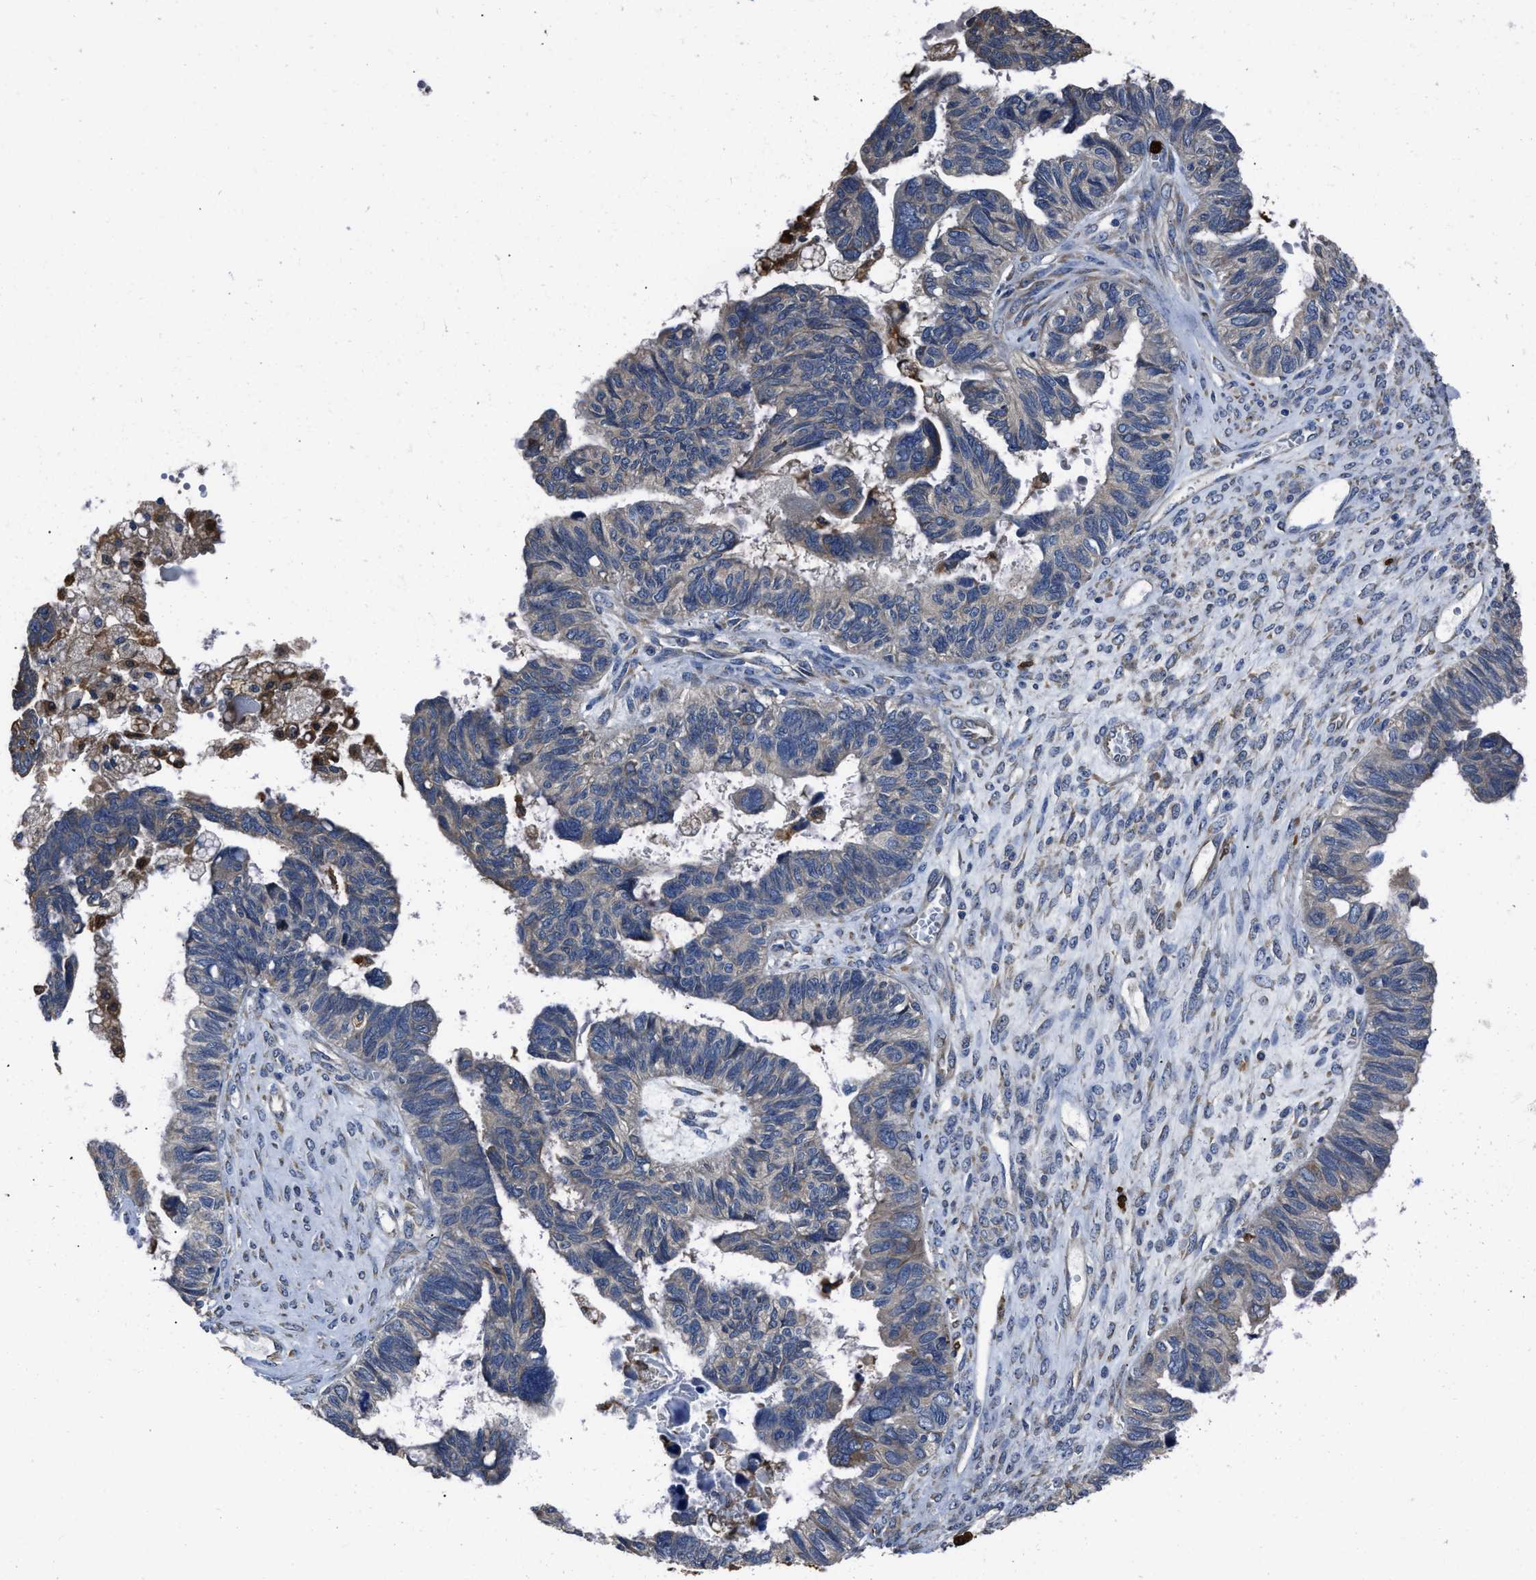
{"staining": {"intensity": "weak", "quantity": "<25%", "location": "cytoplasmic/membranous"}, "tissue": "ovarian cancer", "cell_type": "Tumor cells", "image_type": "cancer", "snomed": [{"axis": "morphology", "description": "Cystadenocarcinoma, serous, NOS"}, {"axis": "topography", "description": "Ovary"}], "caption": "High power microscopy micrograph of an IHC image of ovarian serous cystadenocarcinoma, revealing no significant expression in tumor cells.", "gene": "ANGPT1", "patient": {"sex": "female", "age": 79}}